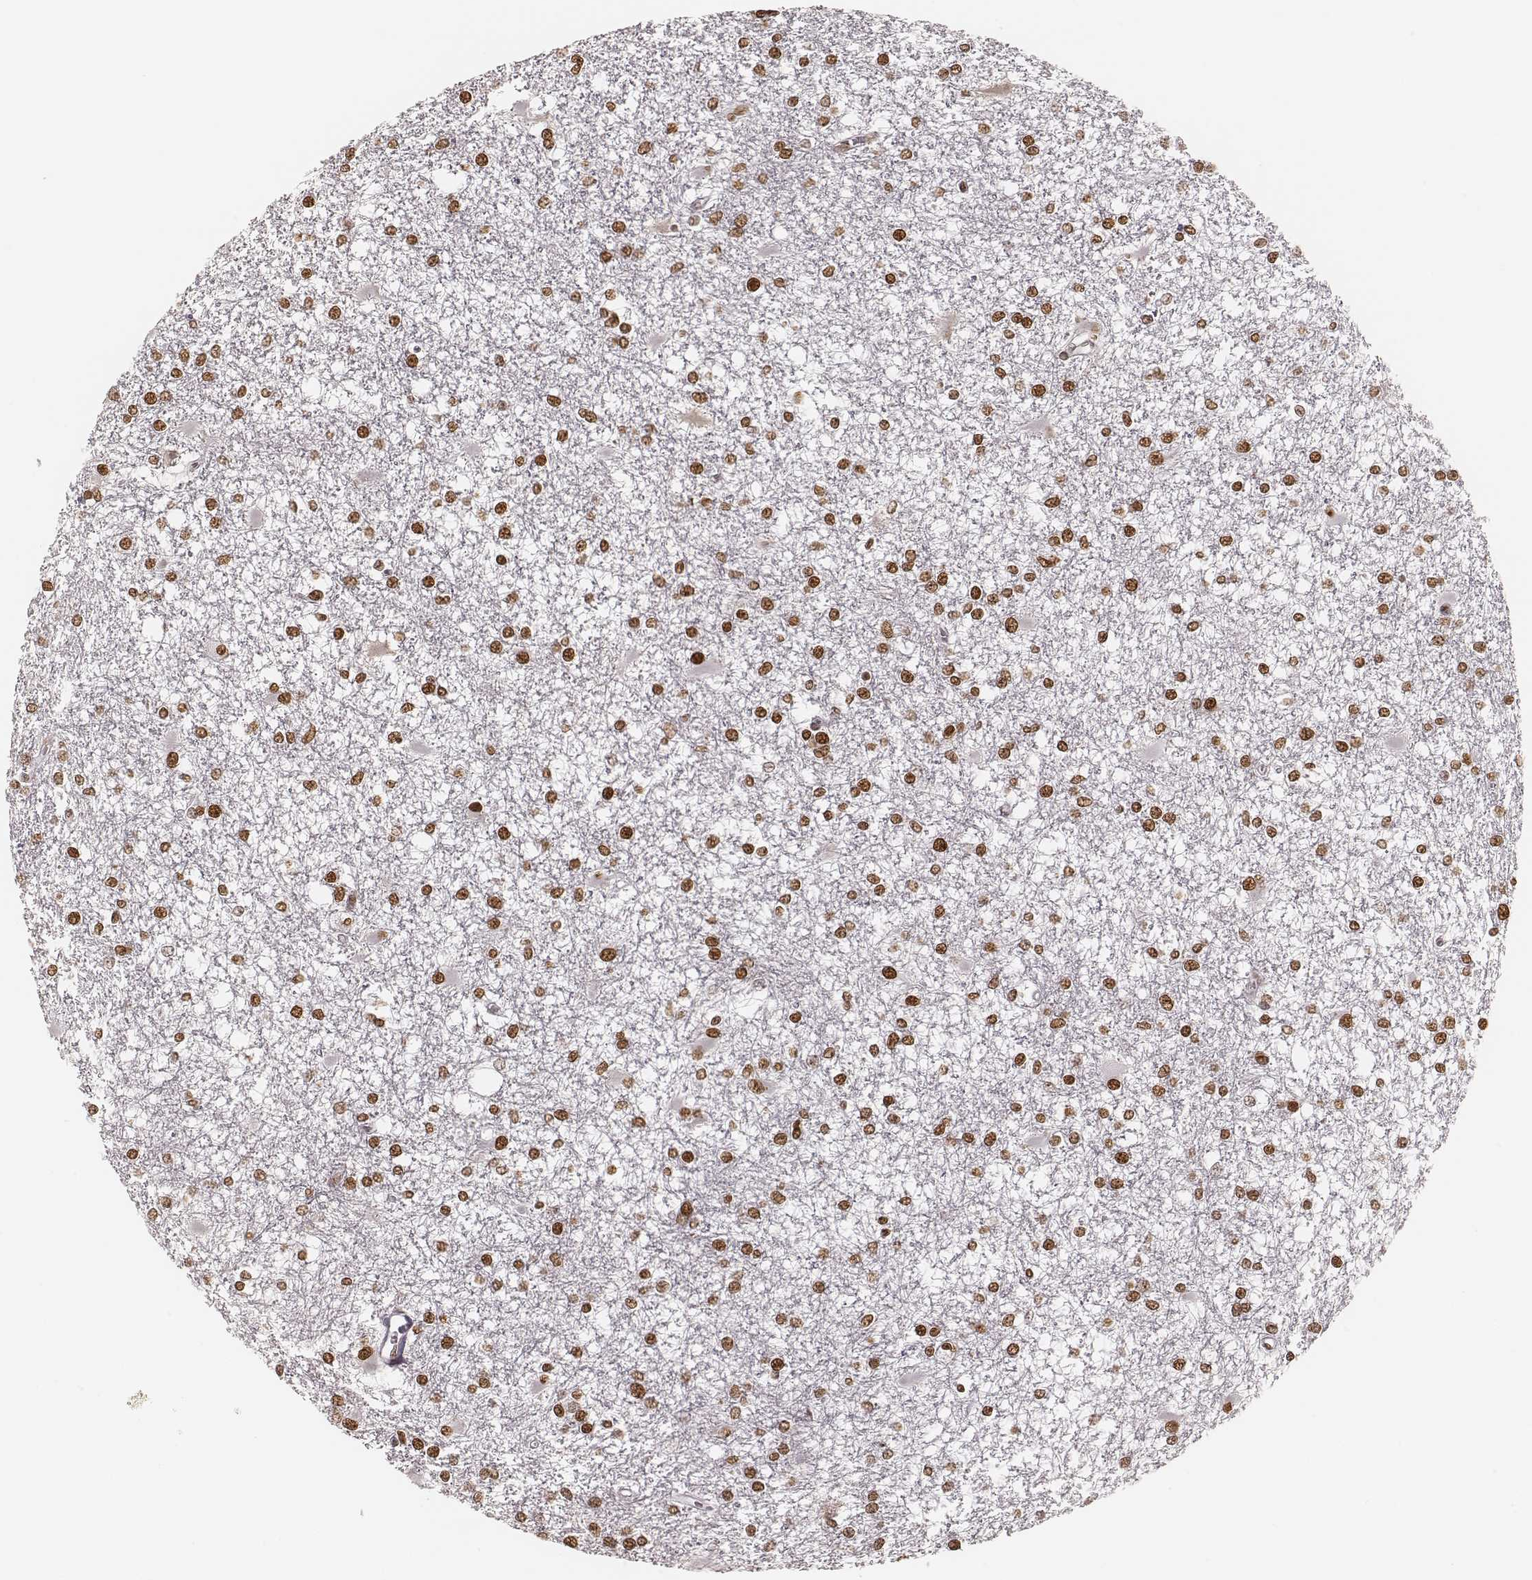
{"staining": {"intensity": "moderate", "quantity": ">75%", "location": "nuclear"}, "tissue": "glioma", "cell_type": "Tumor cells", "image_type": "cancer", "snomed": [{"axis": "morphology", "description": "Glioma, malignant, High grade"}, {"axis": "topography", "description": "Cerebral cortex"}], "caption": "Malignant glioma (high-grade) tissue exhibits moderate nuclear expression in about >75% of tumor cells, visualized by immunohistochemistry. (Brightfield microscopy of DAB IHC at high magnification).", "gene": "PARP1", "patient": {"sex": "male", "age": 79}}